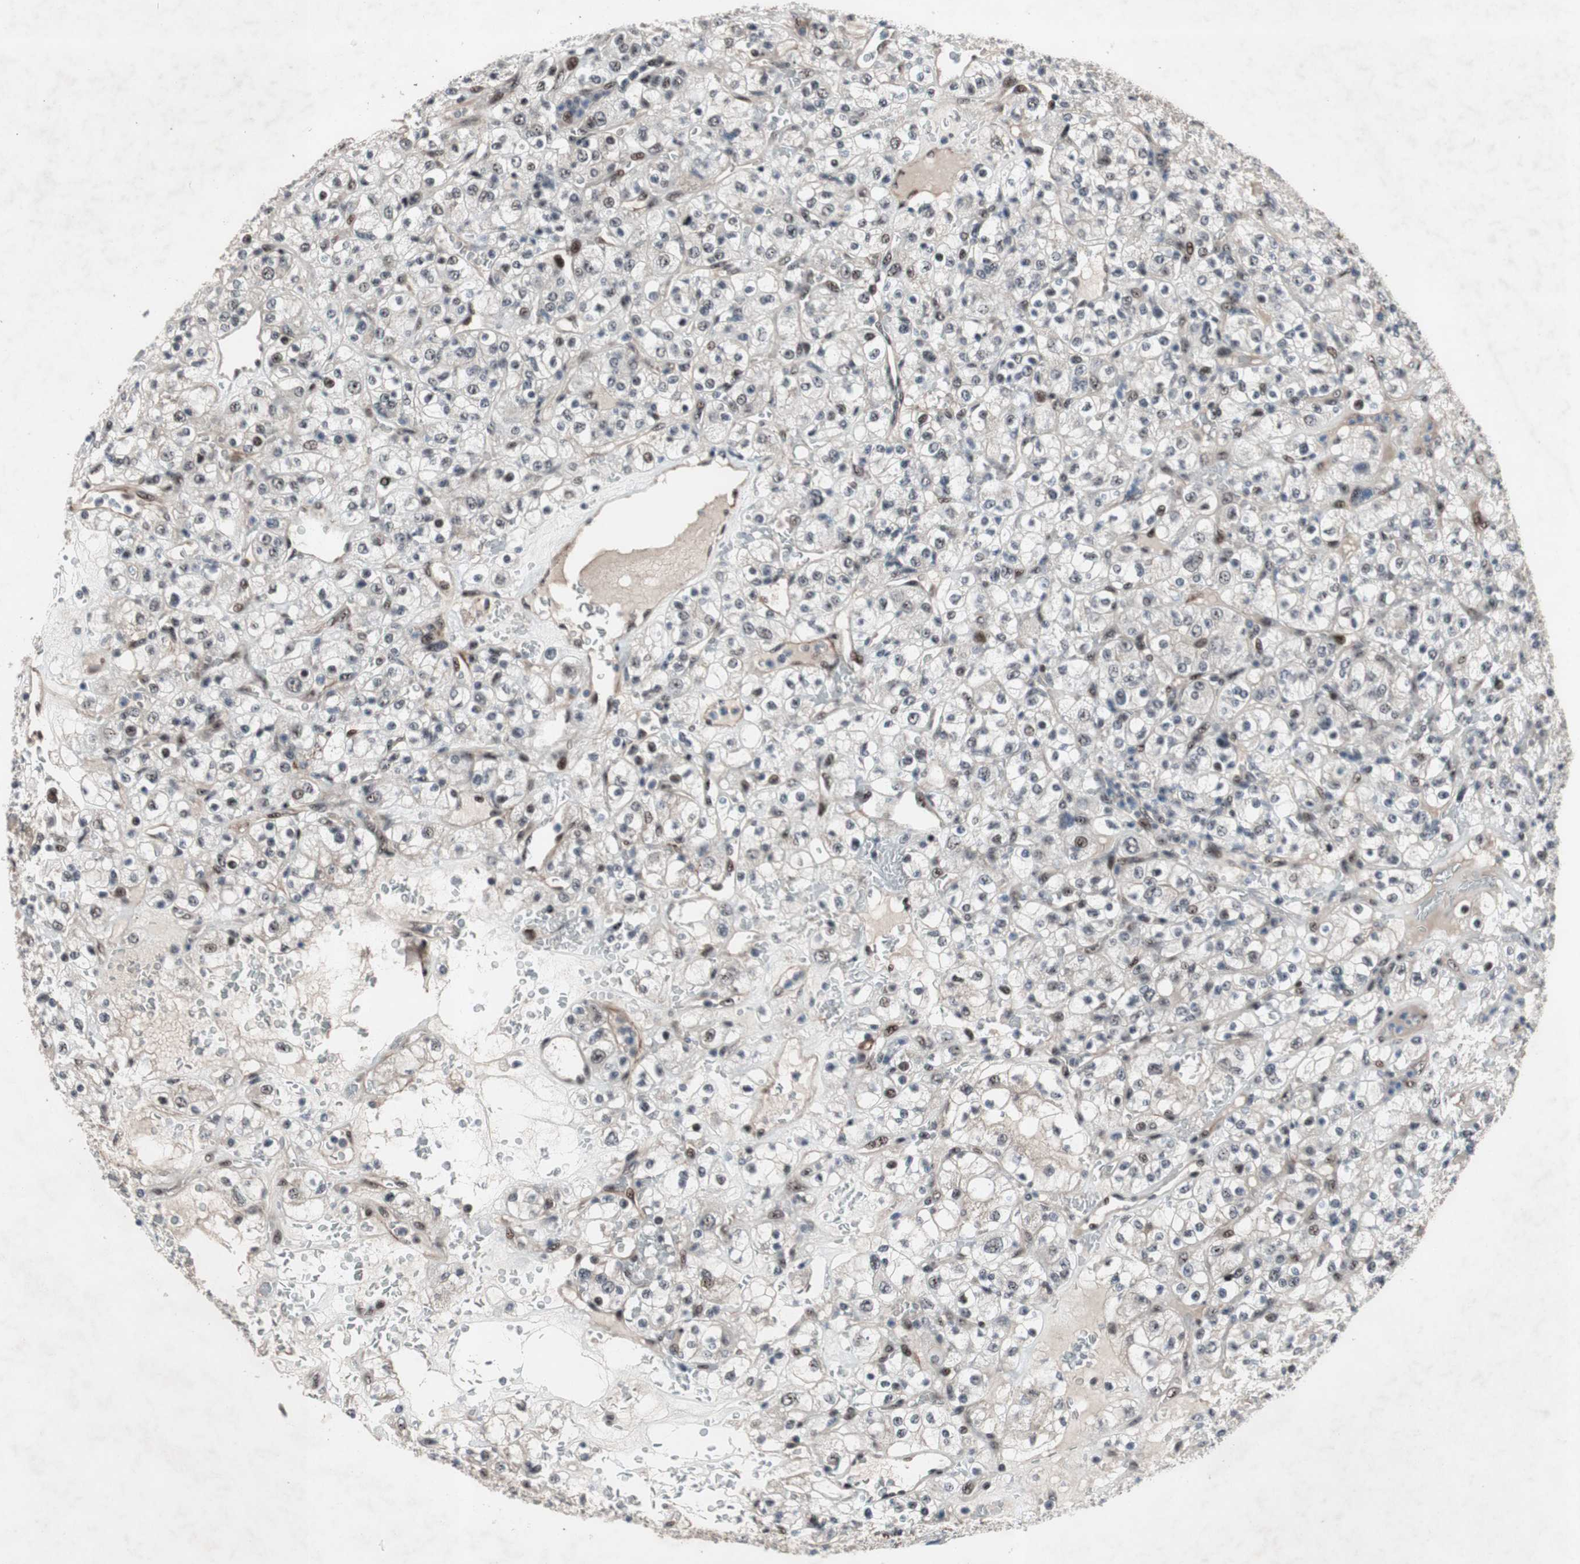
{"staining": {"intensity": "weak", "quantity": "<25%", "location": "nuclear"}, "tissue": "renal cancer", "cell_type": "Tumor cells", "image_type": "cancer", "snomed": [{"axis": "morphology", "description": "Normal tissue, NOS"}, {"axis": "morphology", "description": "Adenocarcinoma, NOS"}, {"axis": "topography", "description": "Kidney"}], "caption": "Tumor cells are negative for protein expression in human adenocarcinoma (renal).", "gene": "SOX7", "patient": {"sex": "female", "age": 72}}